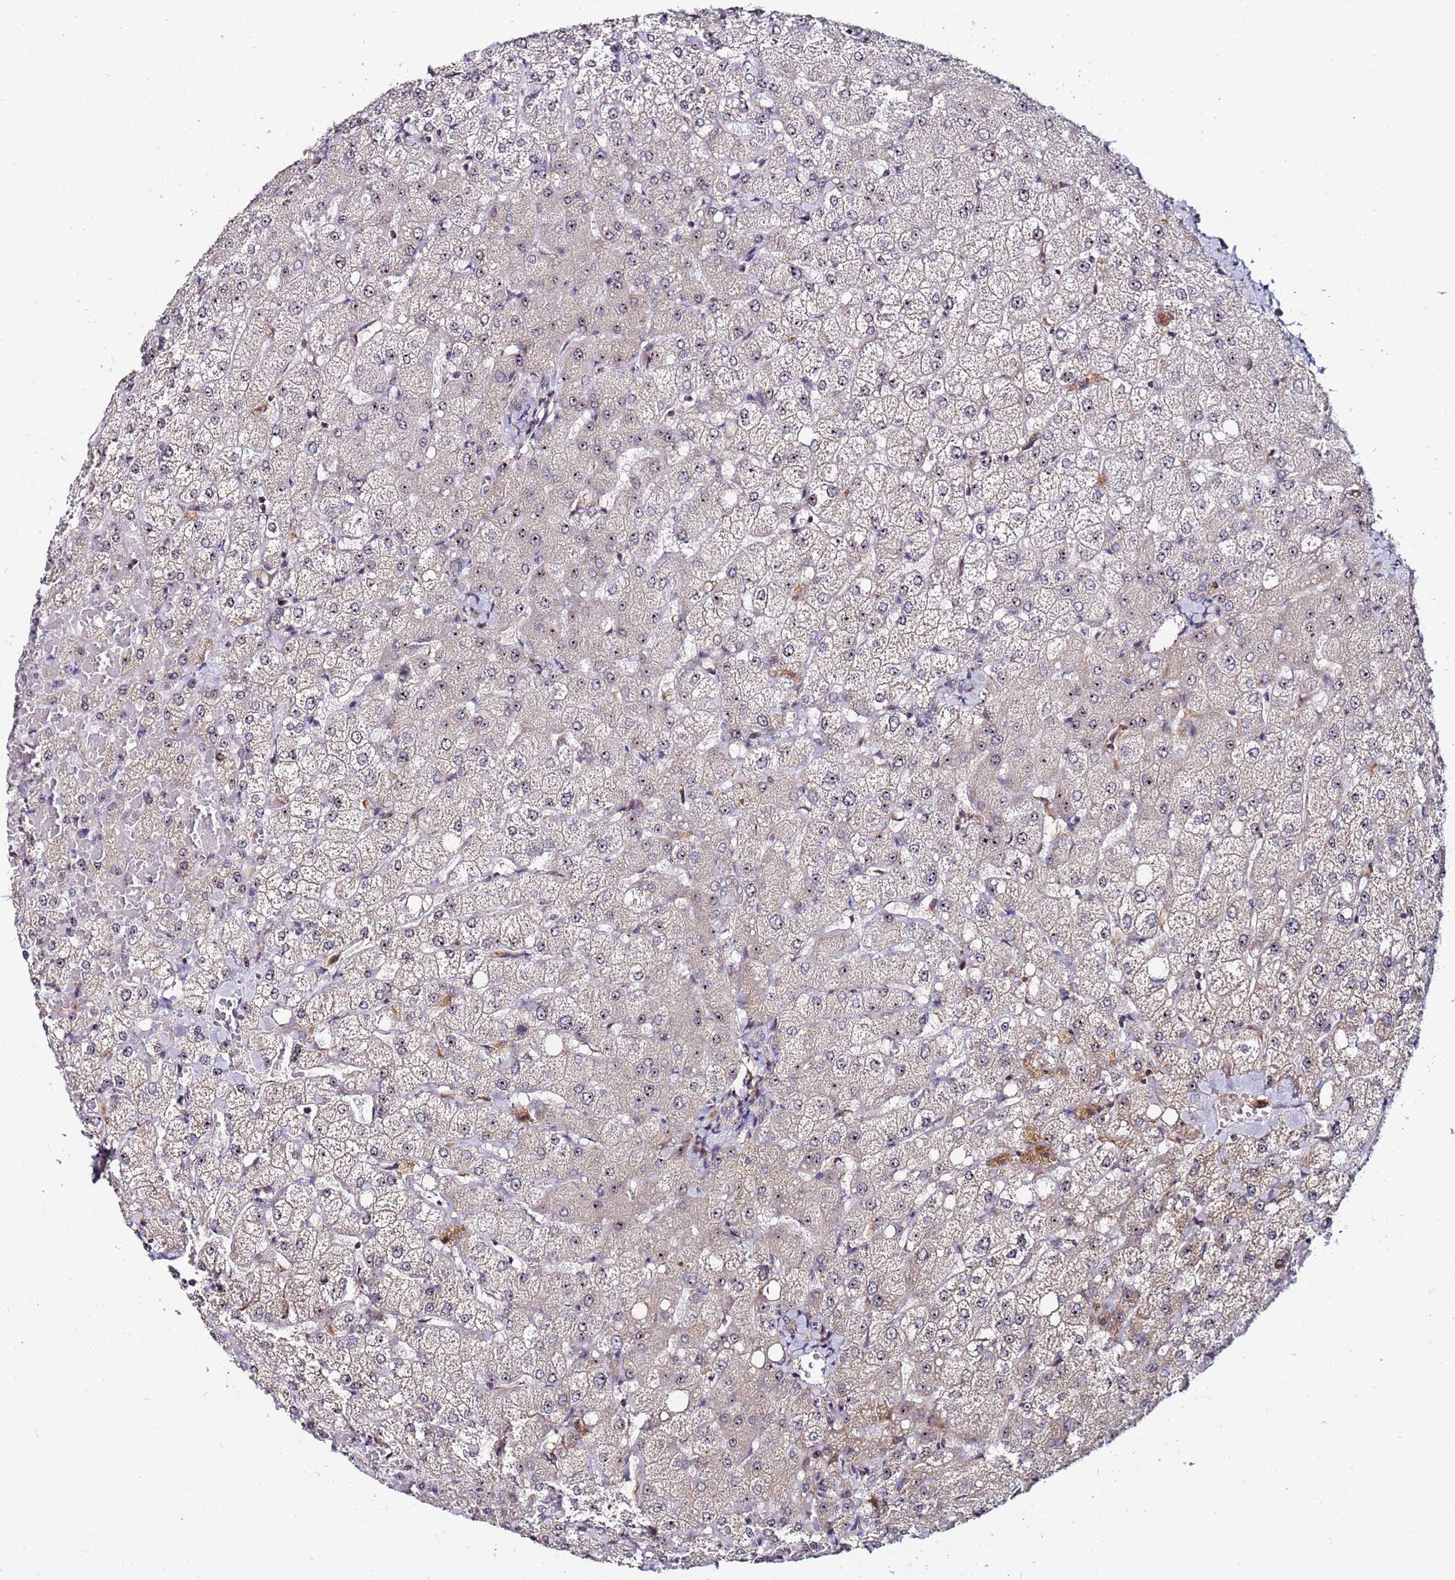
{"staining": {"intensity": "negative", "quantity": "none", "location": "none"}, "tissue": "liver", "cell_type": "Cholangiocytes", "image_type": "normal", "snomed": [{"axis": "morphology", "description": "Normal tissue, NOS"}, {"axis": "topography", "description": "Liver"}], "caption": "The IHC photomicrograph has no significant expression in cholangiocytes of liver.", "gene": "KRI1", "patient": {"sex": "female", "age": 54}}